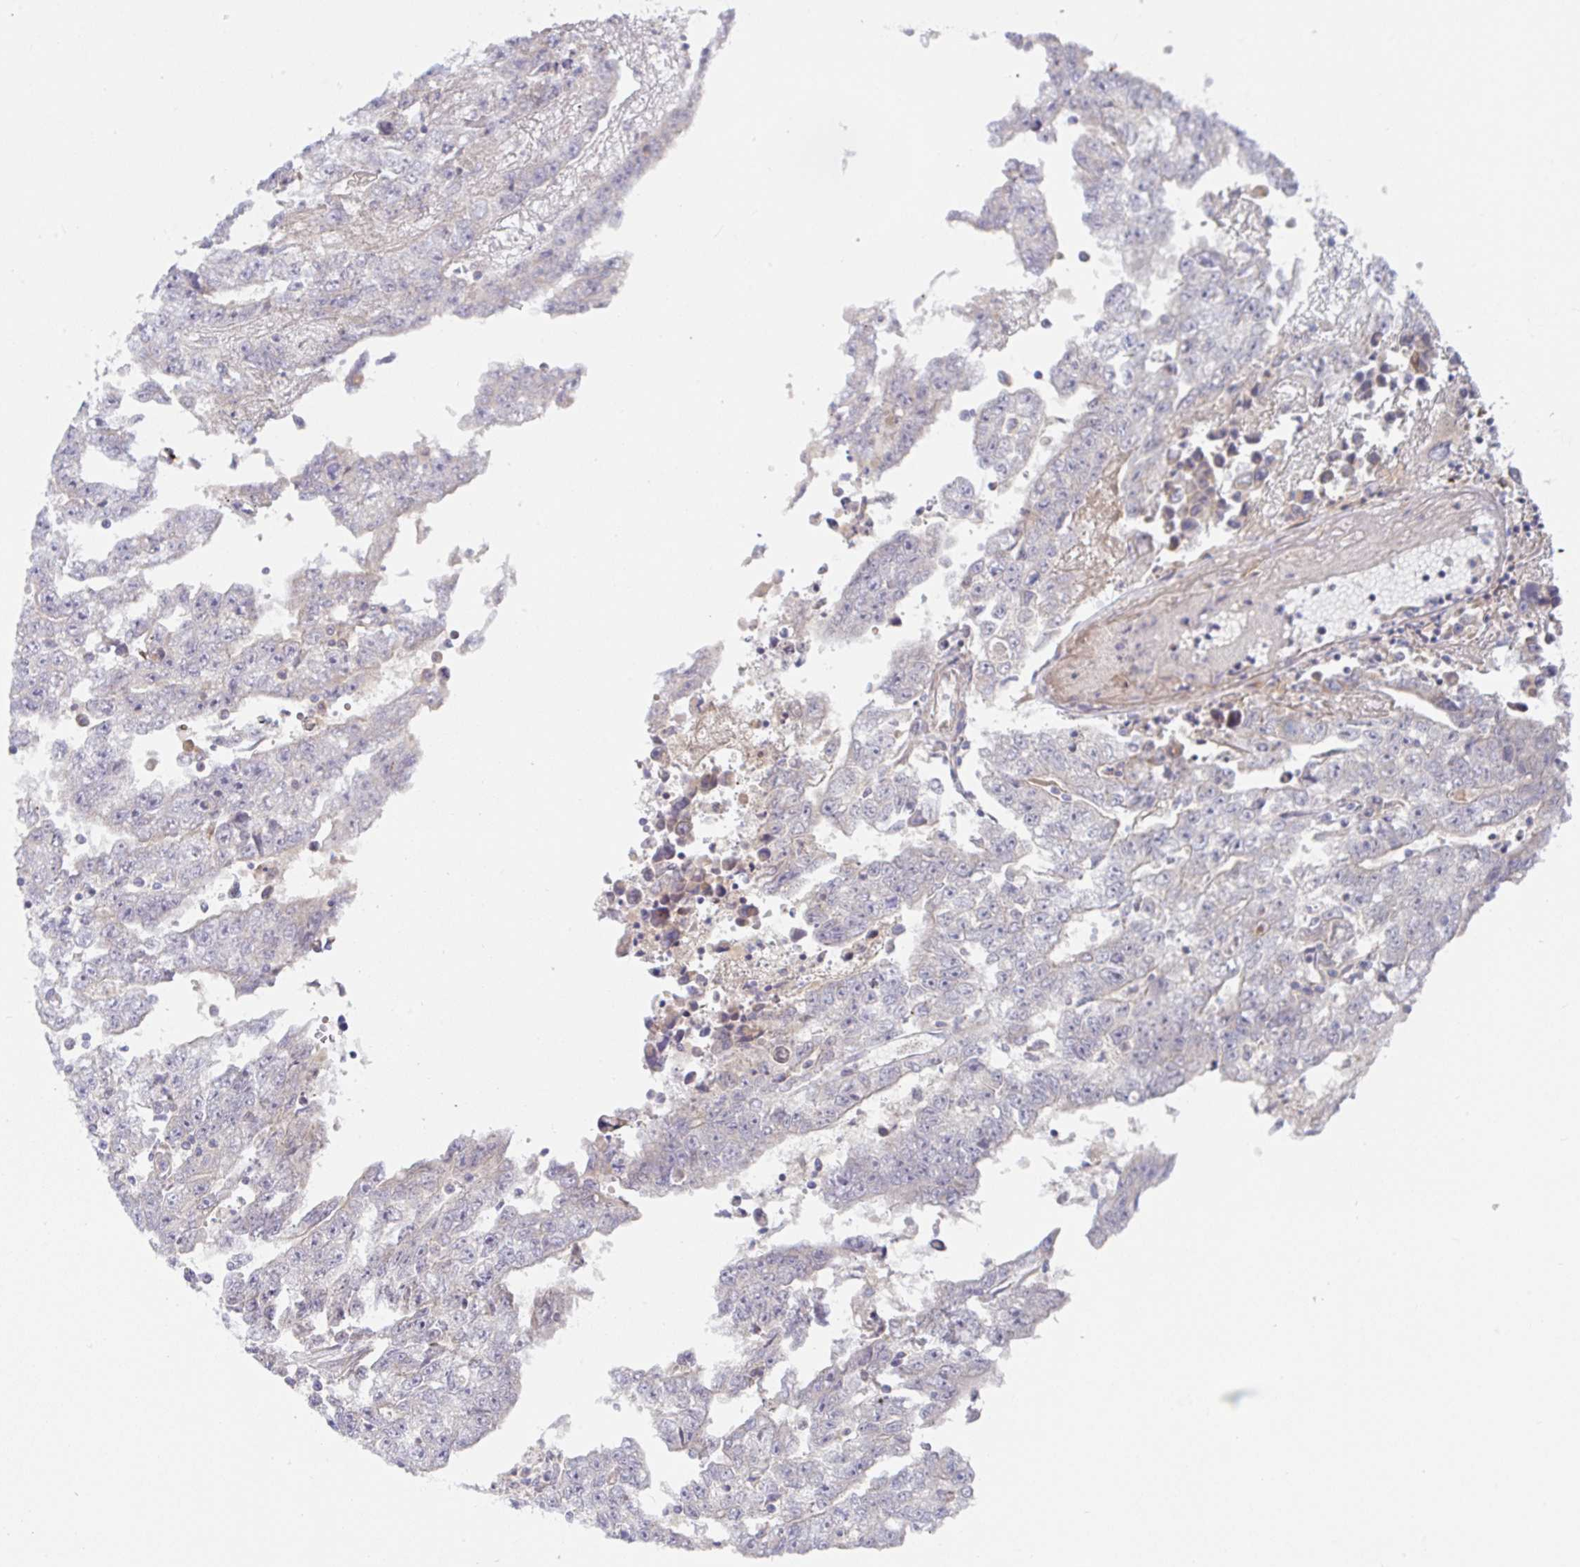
{"staining": {"intensity": "negative", "quantity": "none", "location": "none"}, "tissue": "testis cancer", "cell_type": "Tumor cells", "image_type": "cancer", "snomed": [{"axis": "morphology", "description": "Carcinoma, Embryonal, NOS"}, {"axis": "topography", "description": "Testis"}], "caption": "This is a micrograph of IHC staining of embryonal carcinoma (testis), which shows no expression in tumor cells.", "gene": "DERL2", "patient": {"sex": "male", "age": 25}}